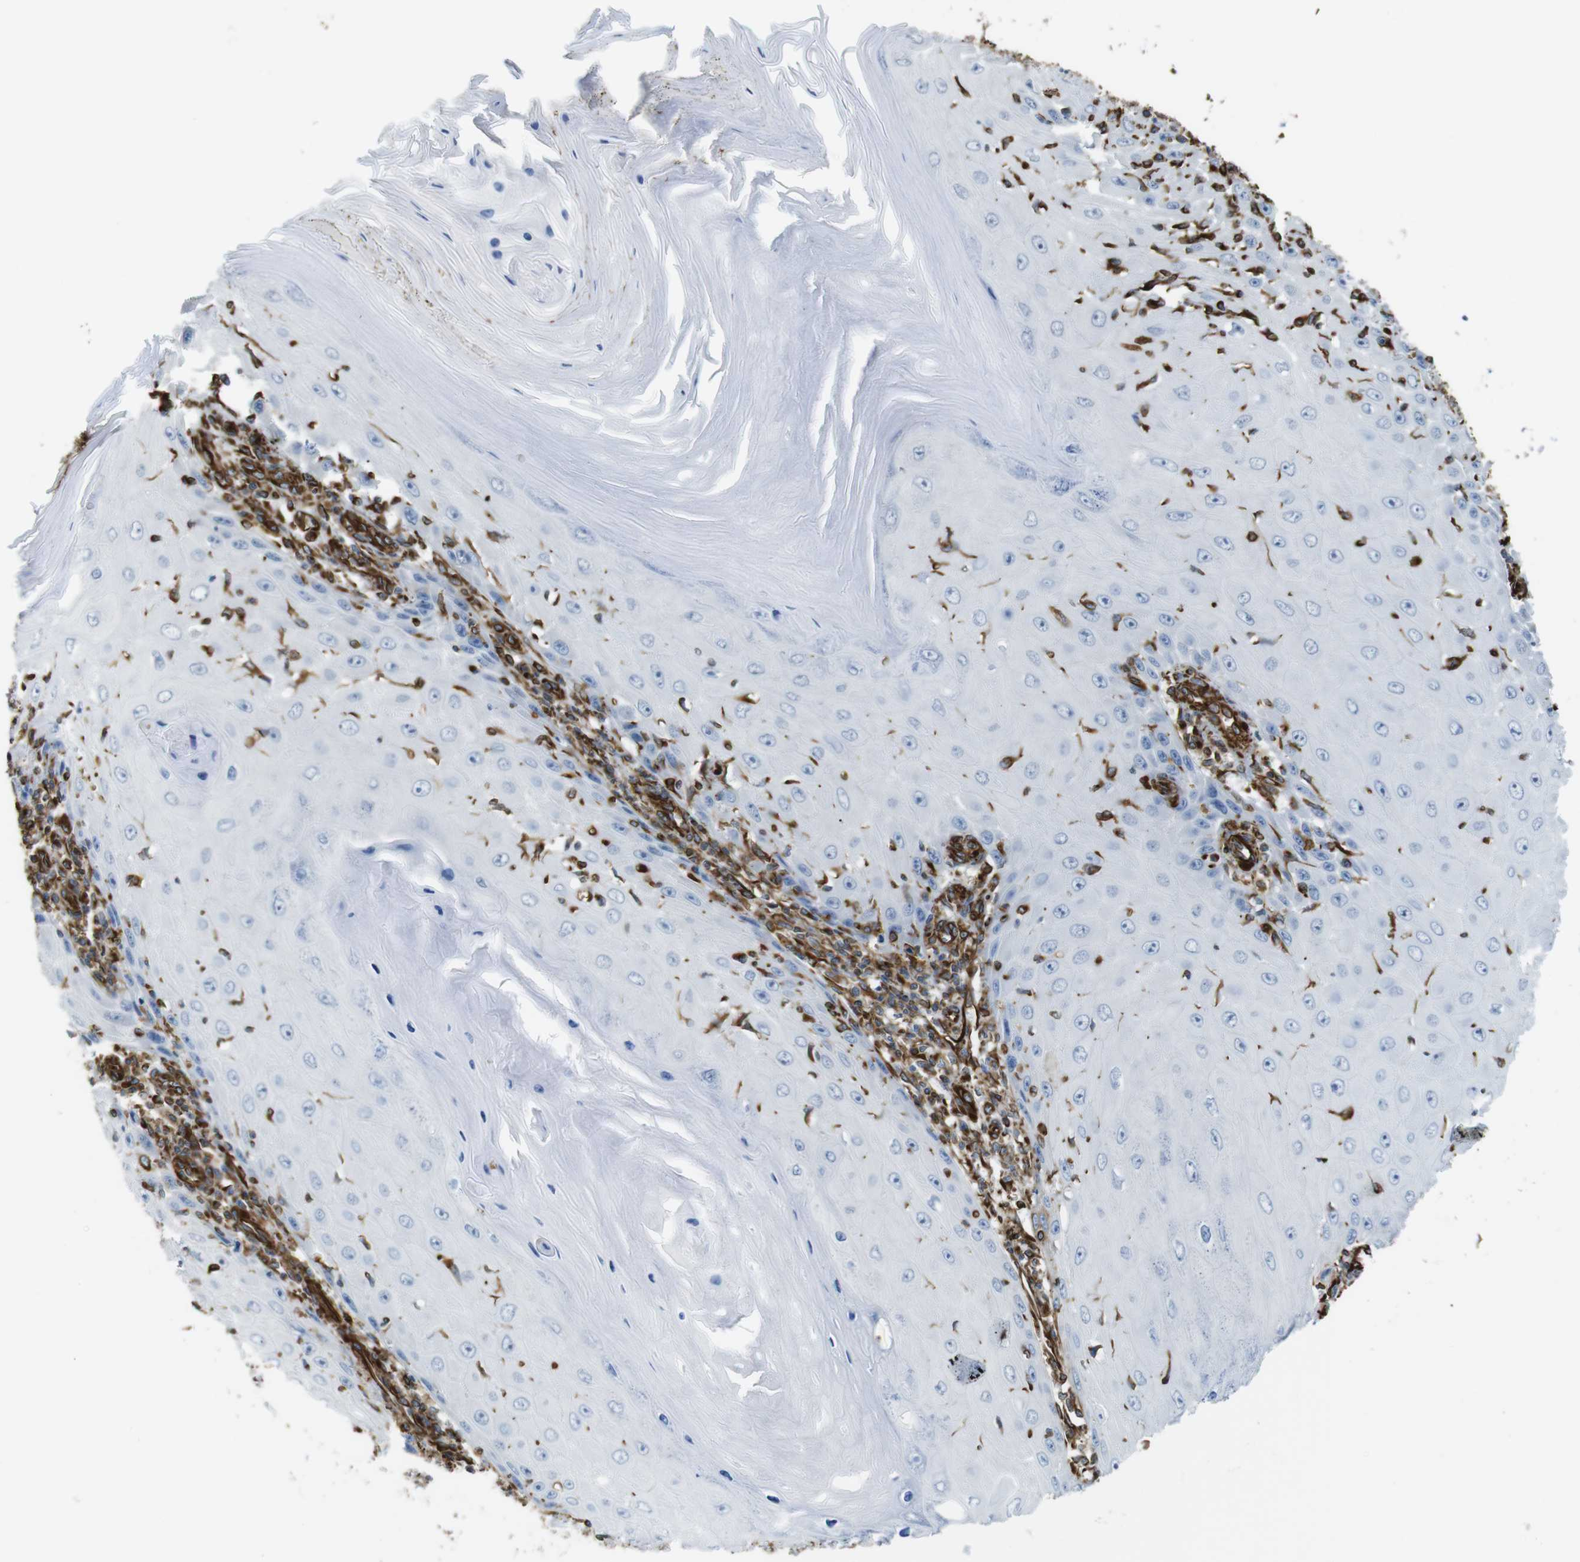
{"staining": {"intensity": "negative", "quantity": "none", "location": "none"}, "tissue": "skin cancer", "cell_type": "Tumor cells", "image_type": "cancer", "snomed": [{"axis": "morphology", "description": "Squamous cell carcinoma, NOS"}, {"axis": "topography", "description": "Skin"}], "caption": "This histopathology image is of skin cancer (squamous cell carcinoma) stained with immunohistochemistry (IHC) to label a protein in brown with the nuclei are counter-stained blue. There is no expression in tumor cells. (Immunohistochemistry, brightfield microscopy, high magnification).", "gene": "RALGPS1", "patient": {"sex": "female", "age": 73}}